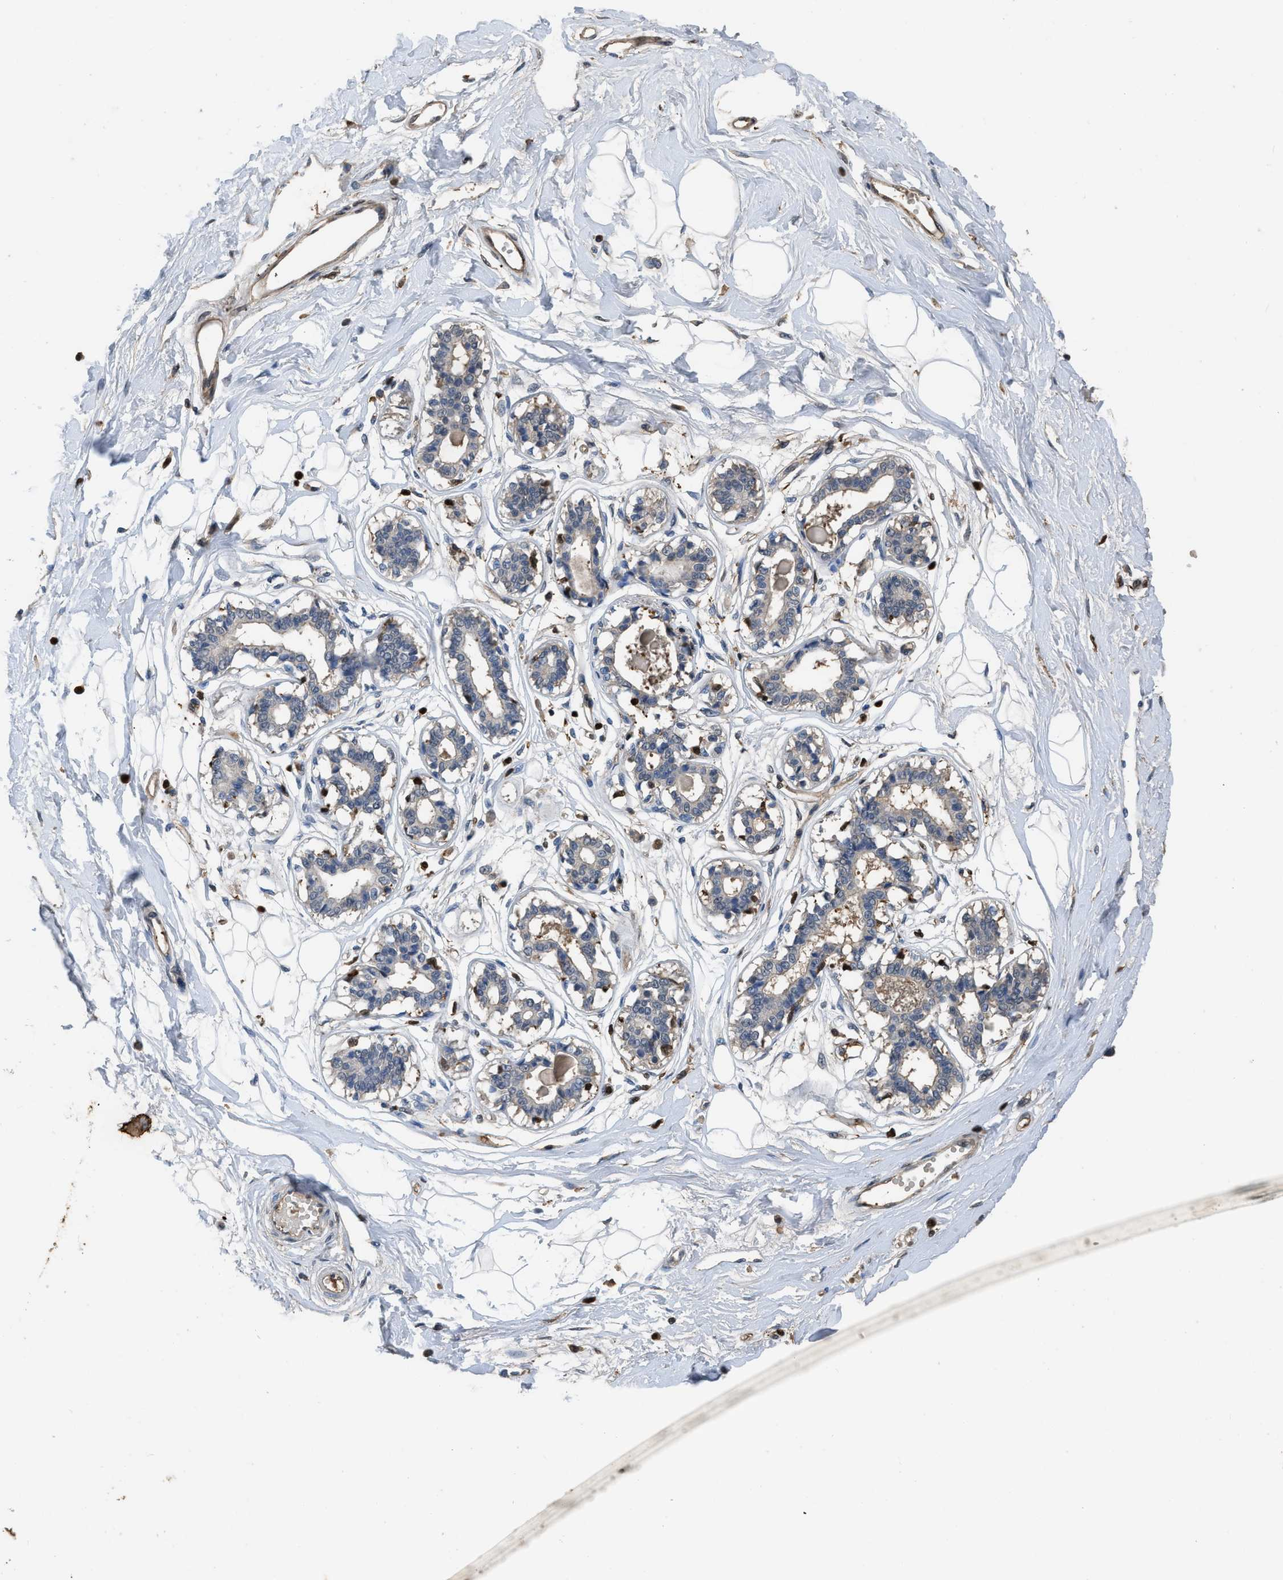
{"staining": {"intensity": "negative", "quantity": "none", "location": "none"}, "tissue": "breast", "cell_type": "Adipocytes", "image_type": "normal", "snomed": [{"axis": "morphology", "description": "Normal tissue, NOS"}, {"axis": "topography", "description": "Breast"}], "caption": "Adipocytes are negative for brown protein staining in unremarkable breast.", "gene": "ARHGDIB", "patient": {"sex": "female", "age": 45}}